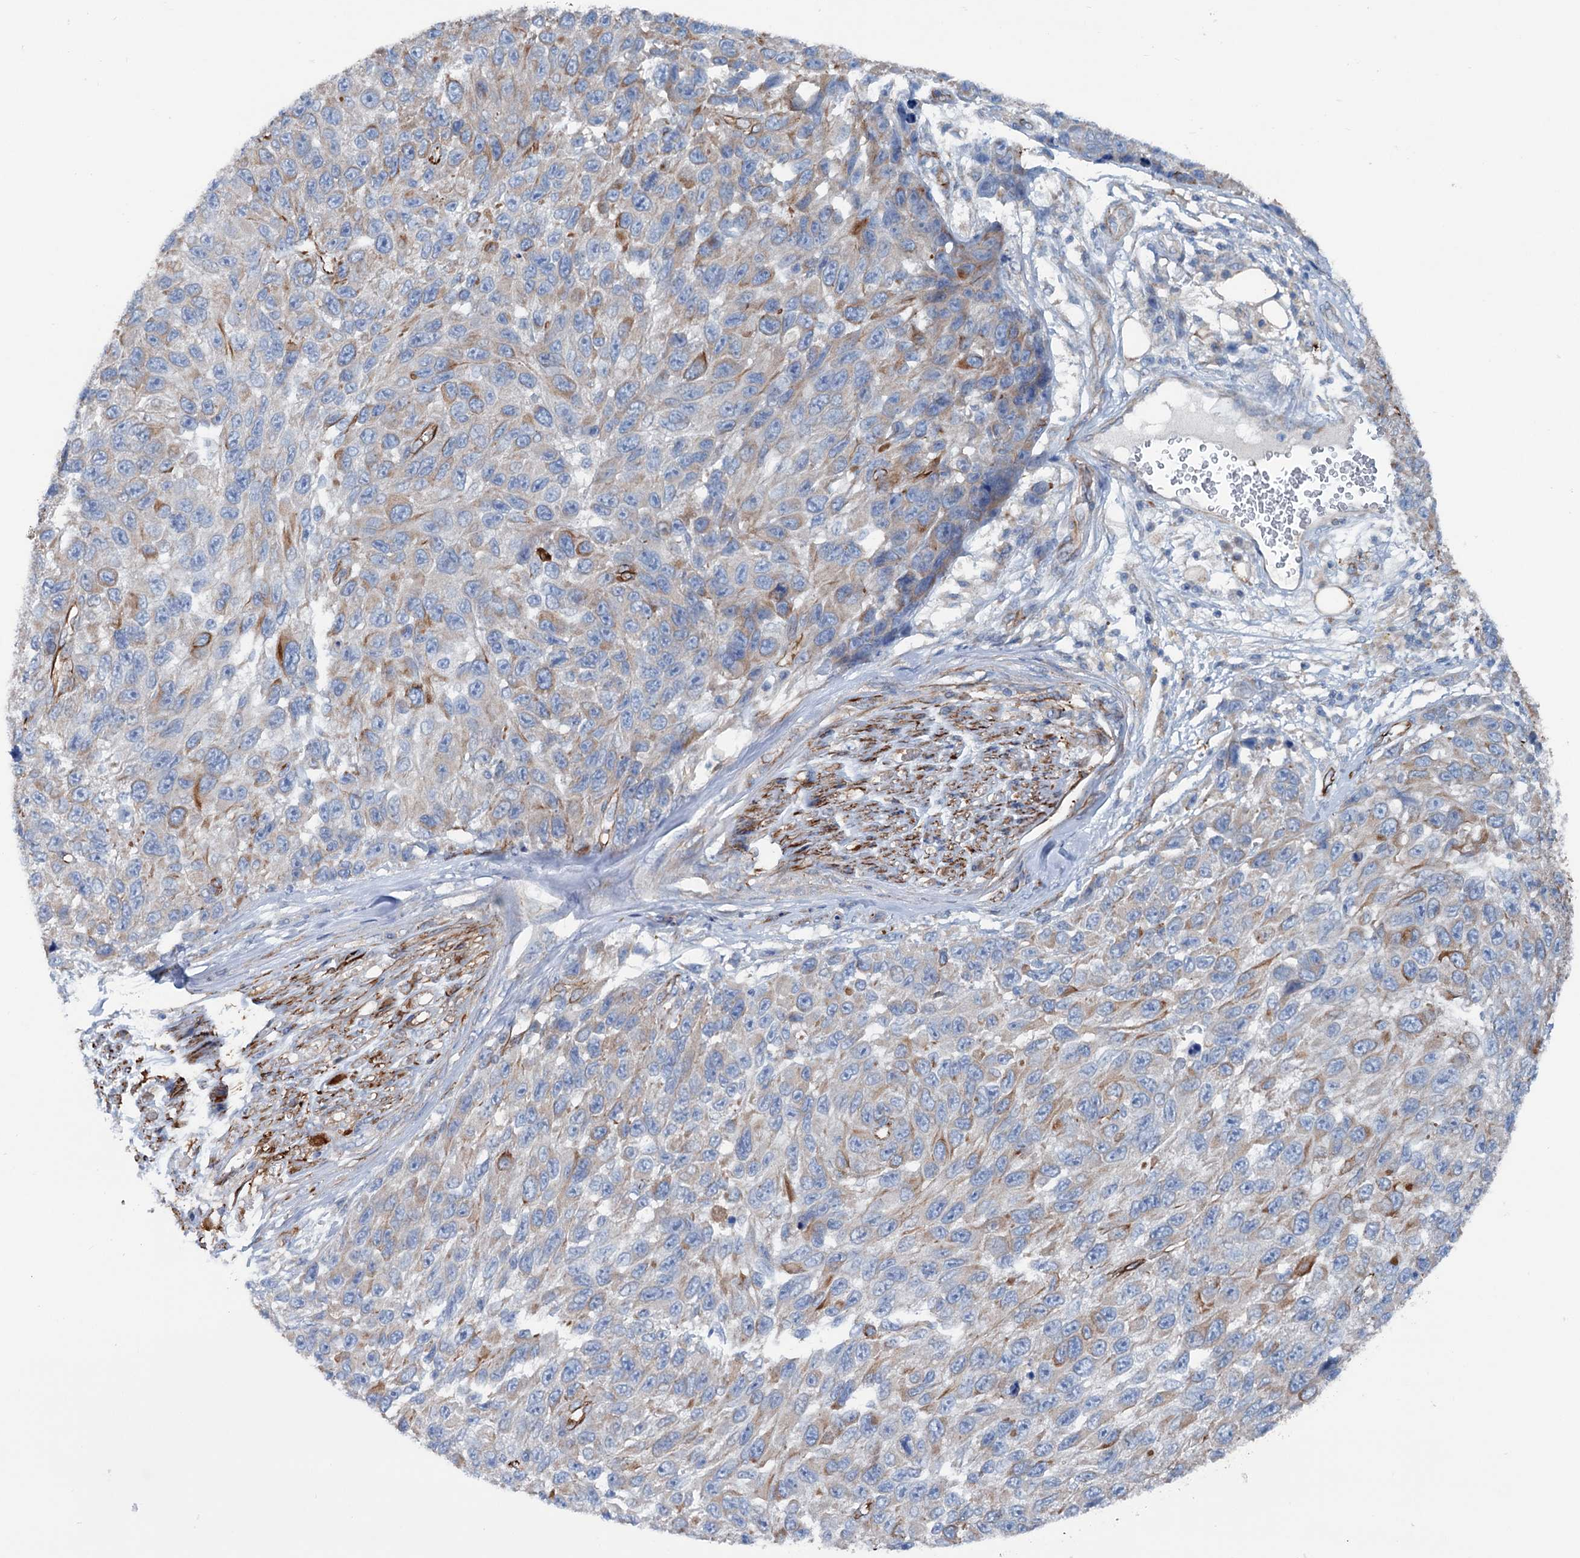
{"staining": {"intensity": "weak", "quantity": "<25%", "location": "cytoplasmic/membranous"}, "tissue": "melanoma", "cell_type": "Tumor cells", "image_type": "cancer", "snomed": [{"axis": "morphology", "description": "Normal tissue, NOS"}, {"axis": "morphology", "description": "Malignant melanoma, NOS"}, {"axis": "topography", "description": "Skin"}], "caption": "Melanoma stained for a protein using IHC displays no expression tumor cells.", "gene": "CALCOCO1", "patient": {"sex": "female", "age": 96}}